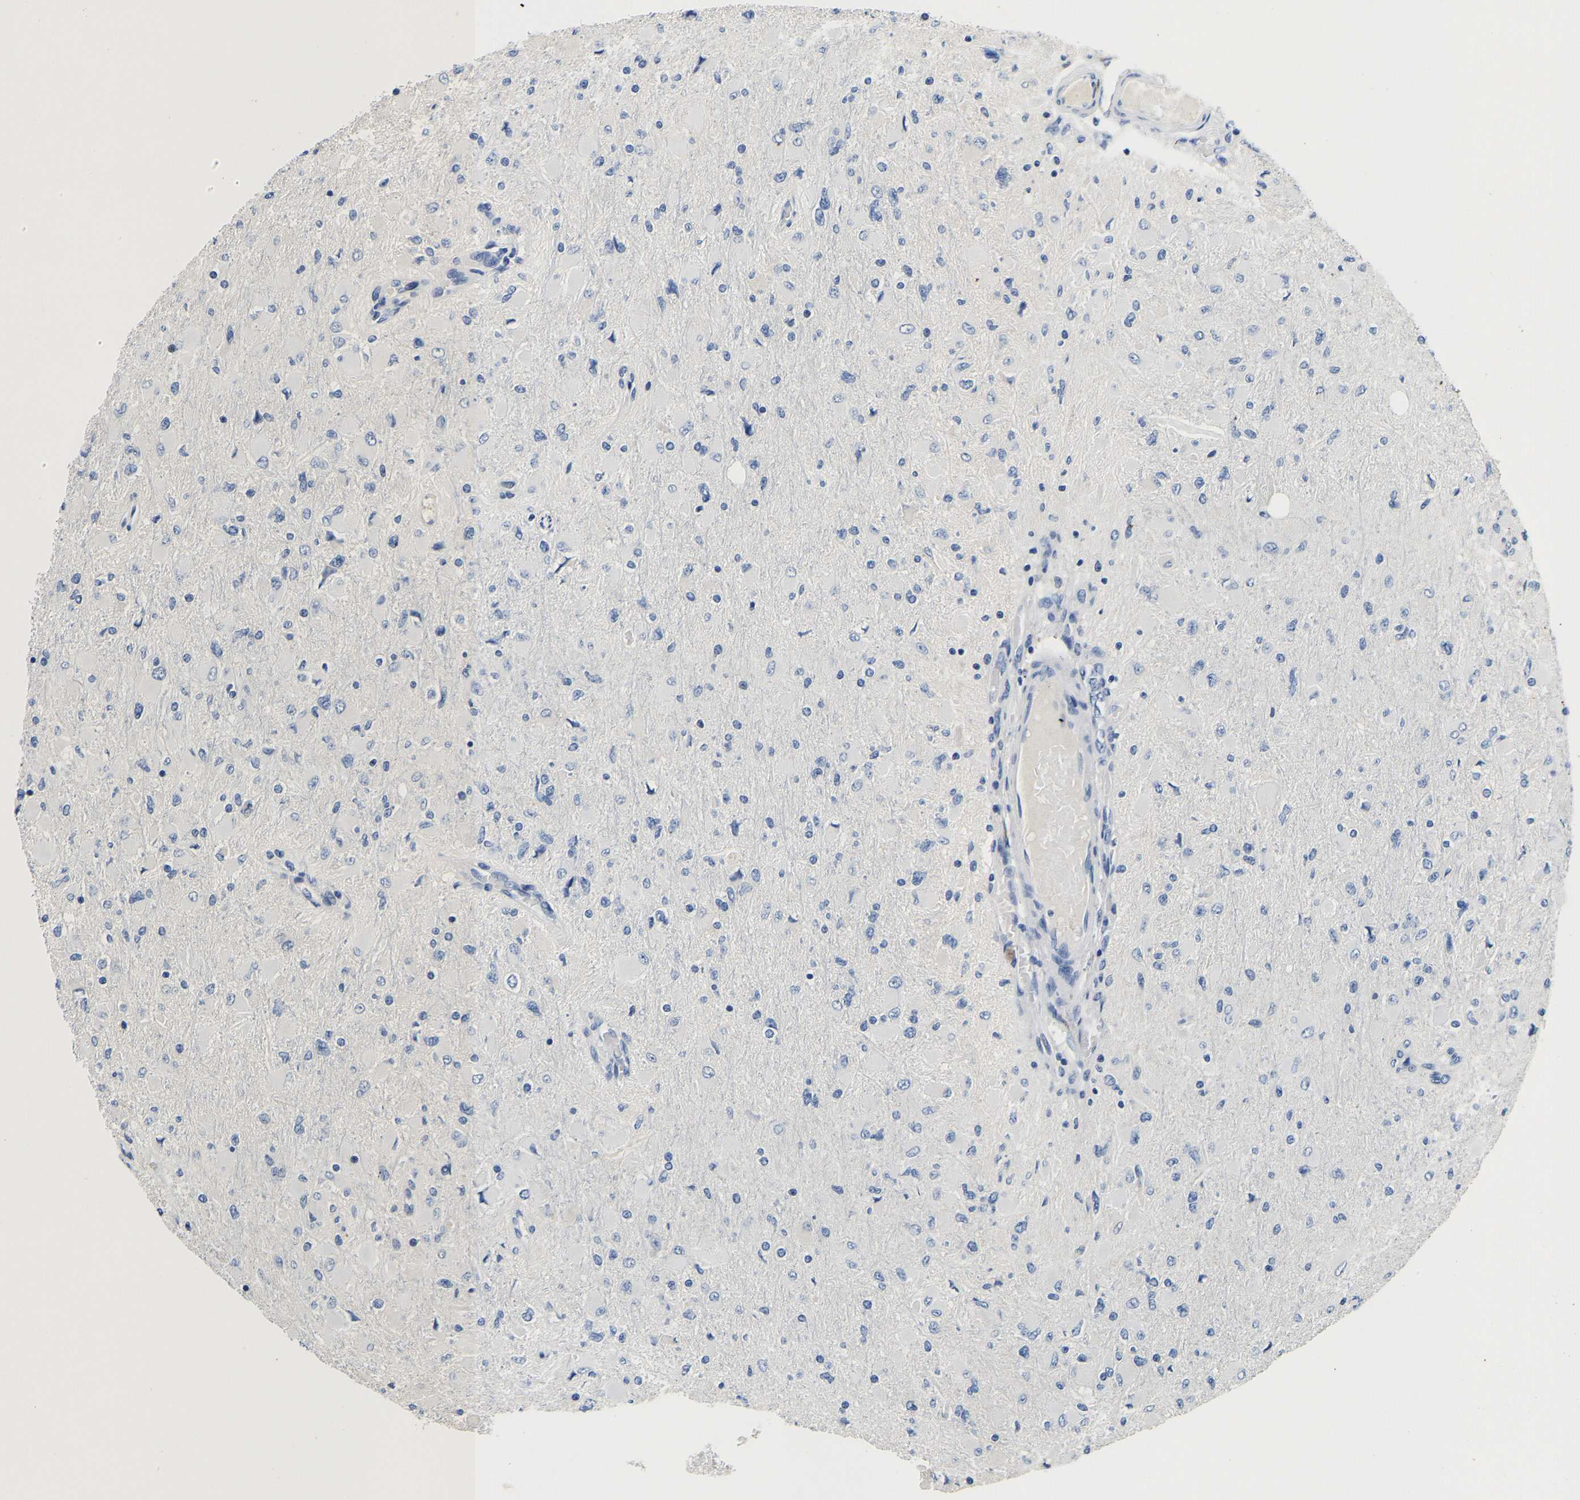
{"staining": {"intensity": "negative", "quantity": "none", "location": "none"}, "tissue": "glioma", "cell_type": "Tumor cells", "image_type": "cancer", "snomed": [{"axis": "morphology", "description": "Glioma, malignant, High grade"}, {"axis": "topography", "description": "Cerebral cortex"}], "caption": "Glioma was stained to show a protein in brown. There is no significant positivity in tumor cells.", "gene": "PCK2", "patient": {"sex": "female", "age": 36}}